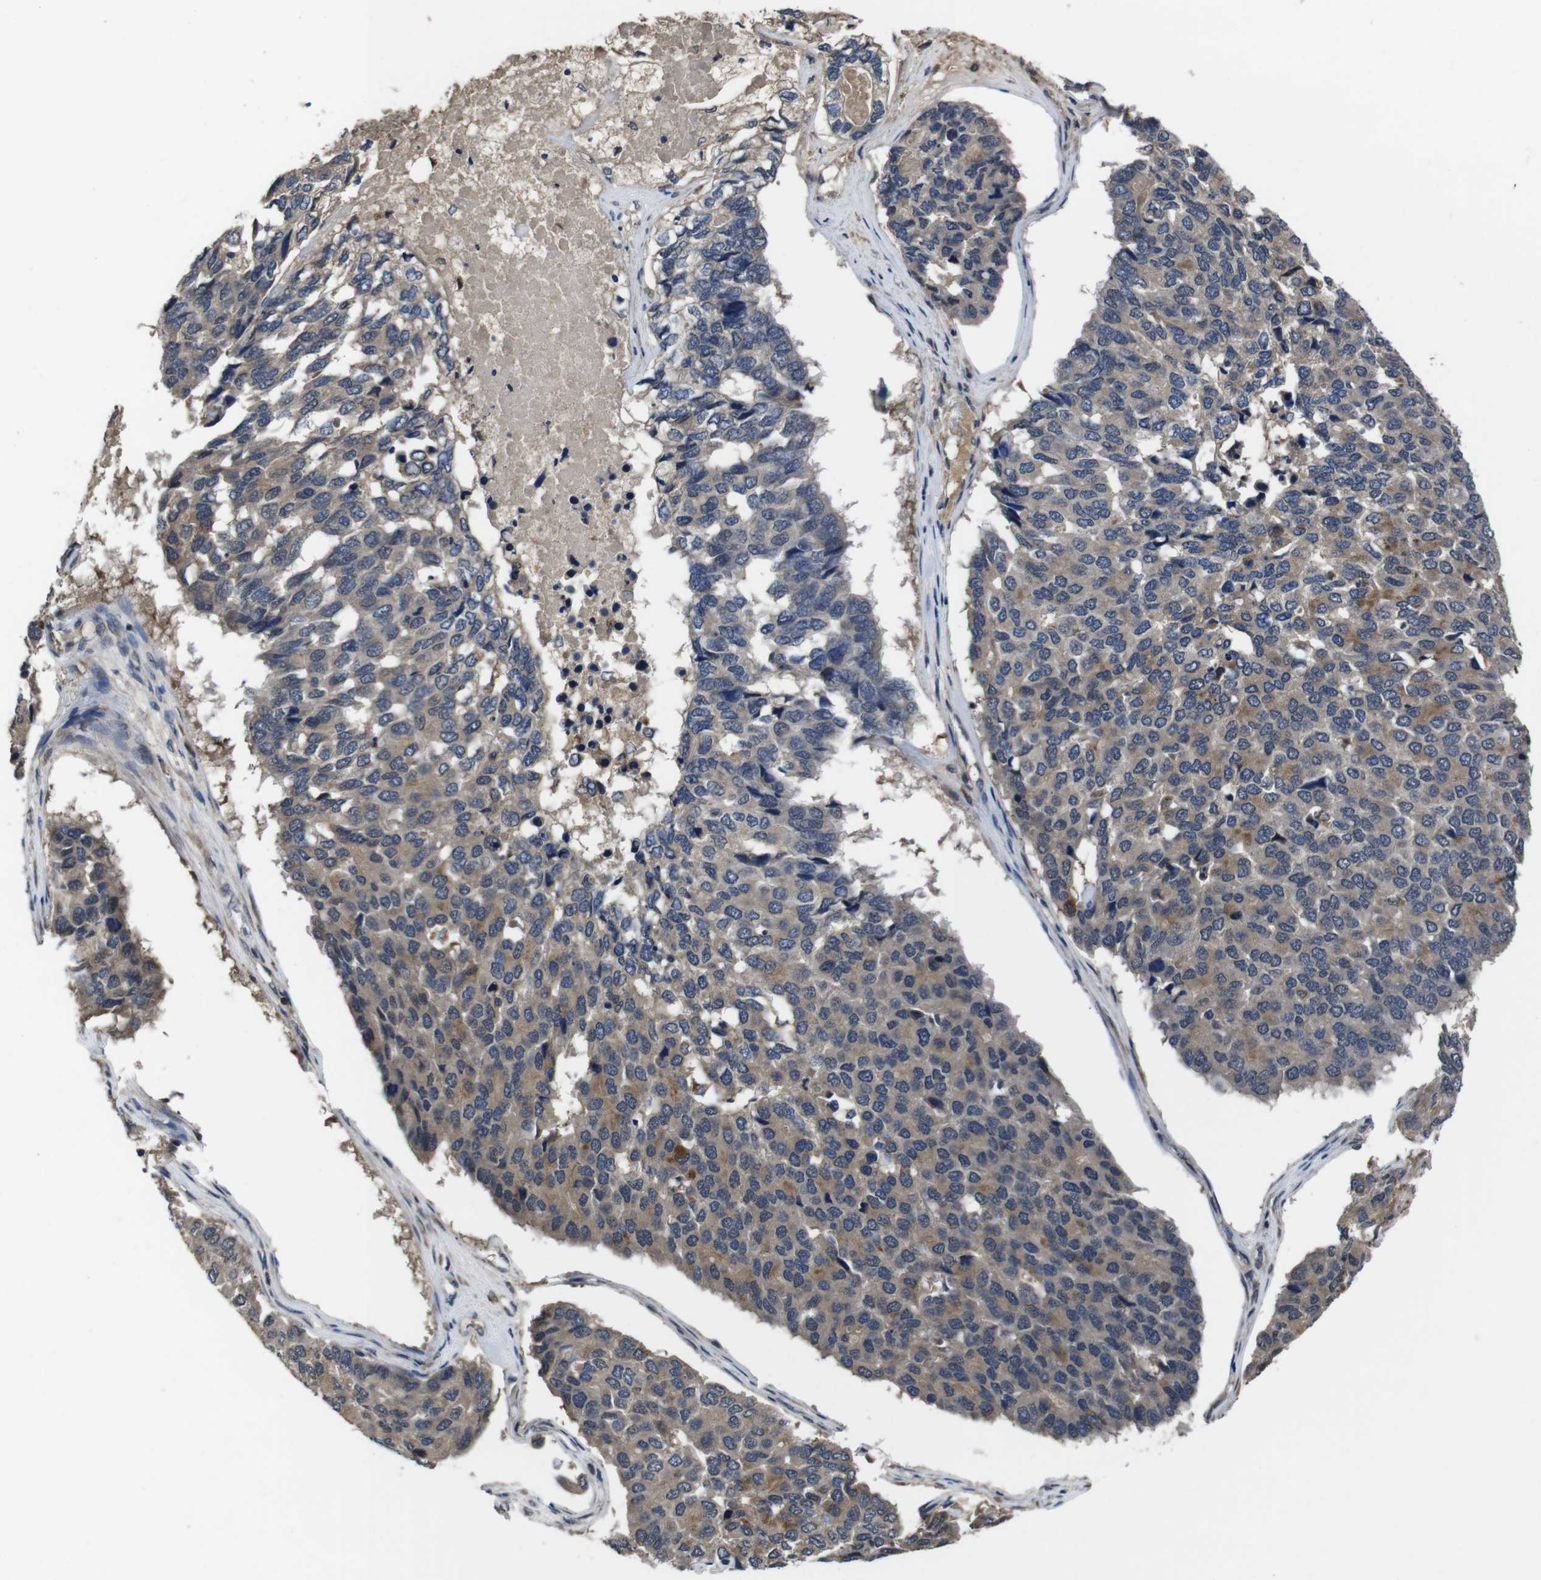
{"staining": {"intensity": "weak", "quantity": "<25%", "location": "cytoplasmic/membranous"}, "tissue": "pancreatic cancer", "cell_type": "Tumor cells", "image_type": "cancer", "snomed": [{"axis": "morphology", "description": "Adenocarcinoma, NOS"}, {"axis": "topography", "description": "Pancreas"}], "caption": "DAB (3,3'-diaminobenzidine) immunohistochemical staining of human pancreatic cancer shows no significant positivity in tumor cells.", "gene": "CXCL11", "patient": {"sex": "male", "age": 50}}